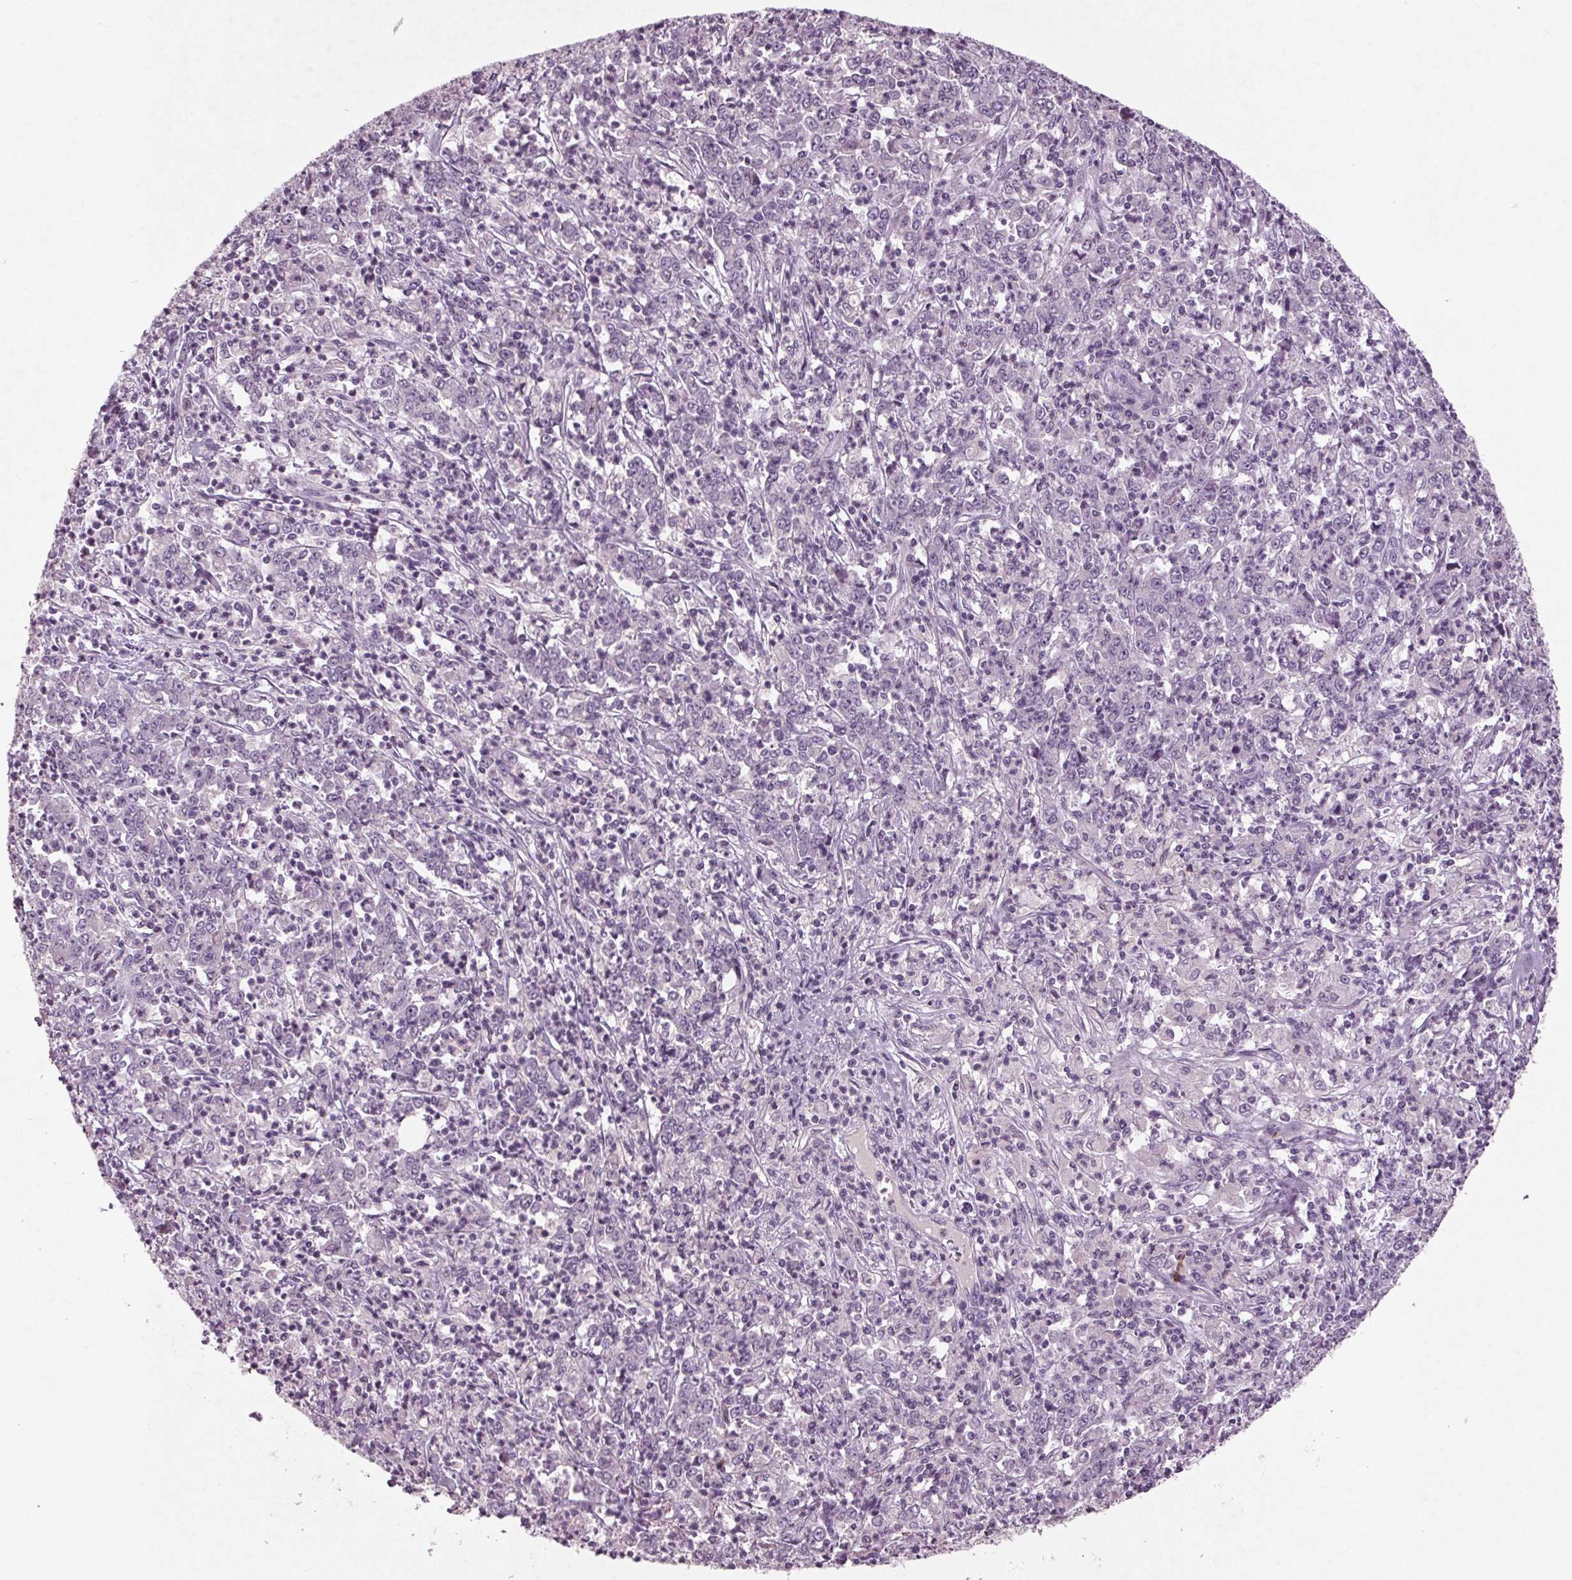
{"staining": {"intensity": "negative", "quantity": "none", "location": "none"}, "tissue": "stomach cancer", "cell_type": "Tumor cells", "image_type": "cancer", "snomed": [{"axis": "morphology", "description": "Adenocarcinoma, NOS"}, {"axis": "topography", "description": "Stomach, lower"}], "caption": "This is an IHC micrograph of stomach adenocarcinoma. There is no staining in tumor cells.", "gene": "BHLHE22", "patient": {"sex": "female", "age": 71}}